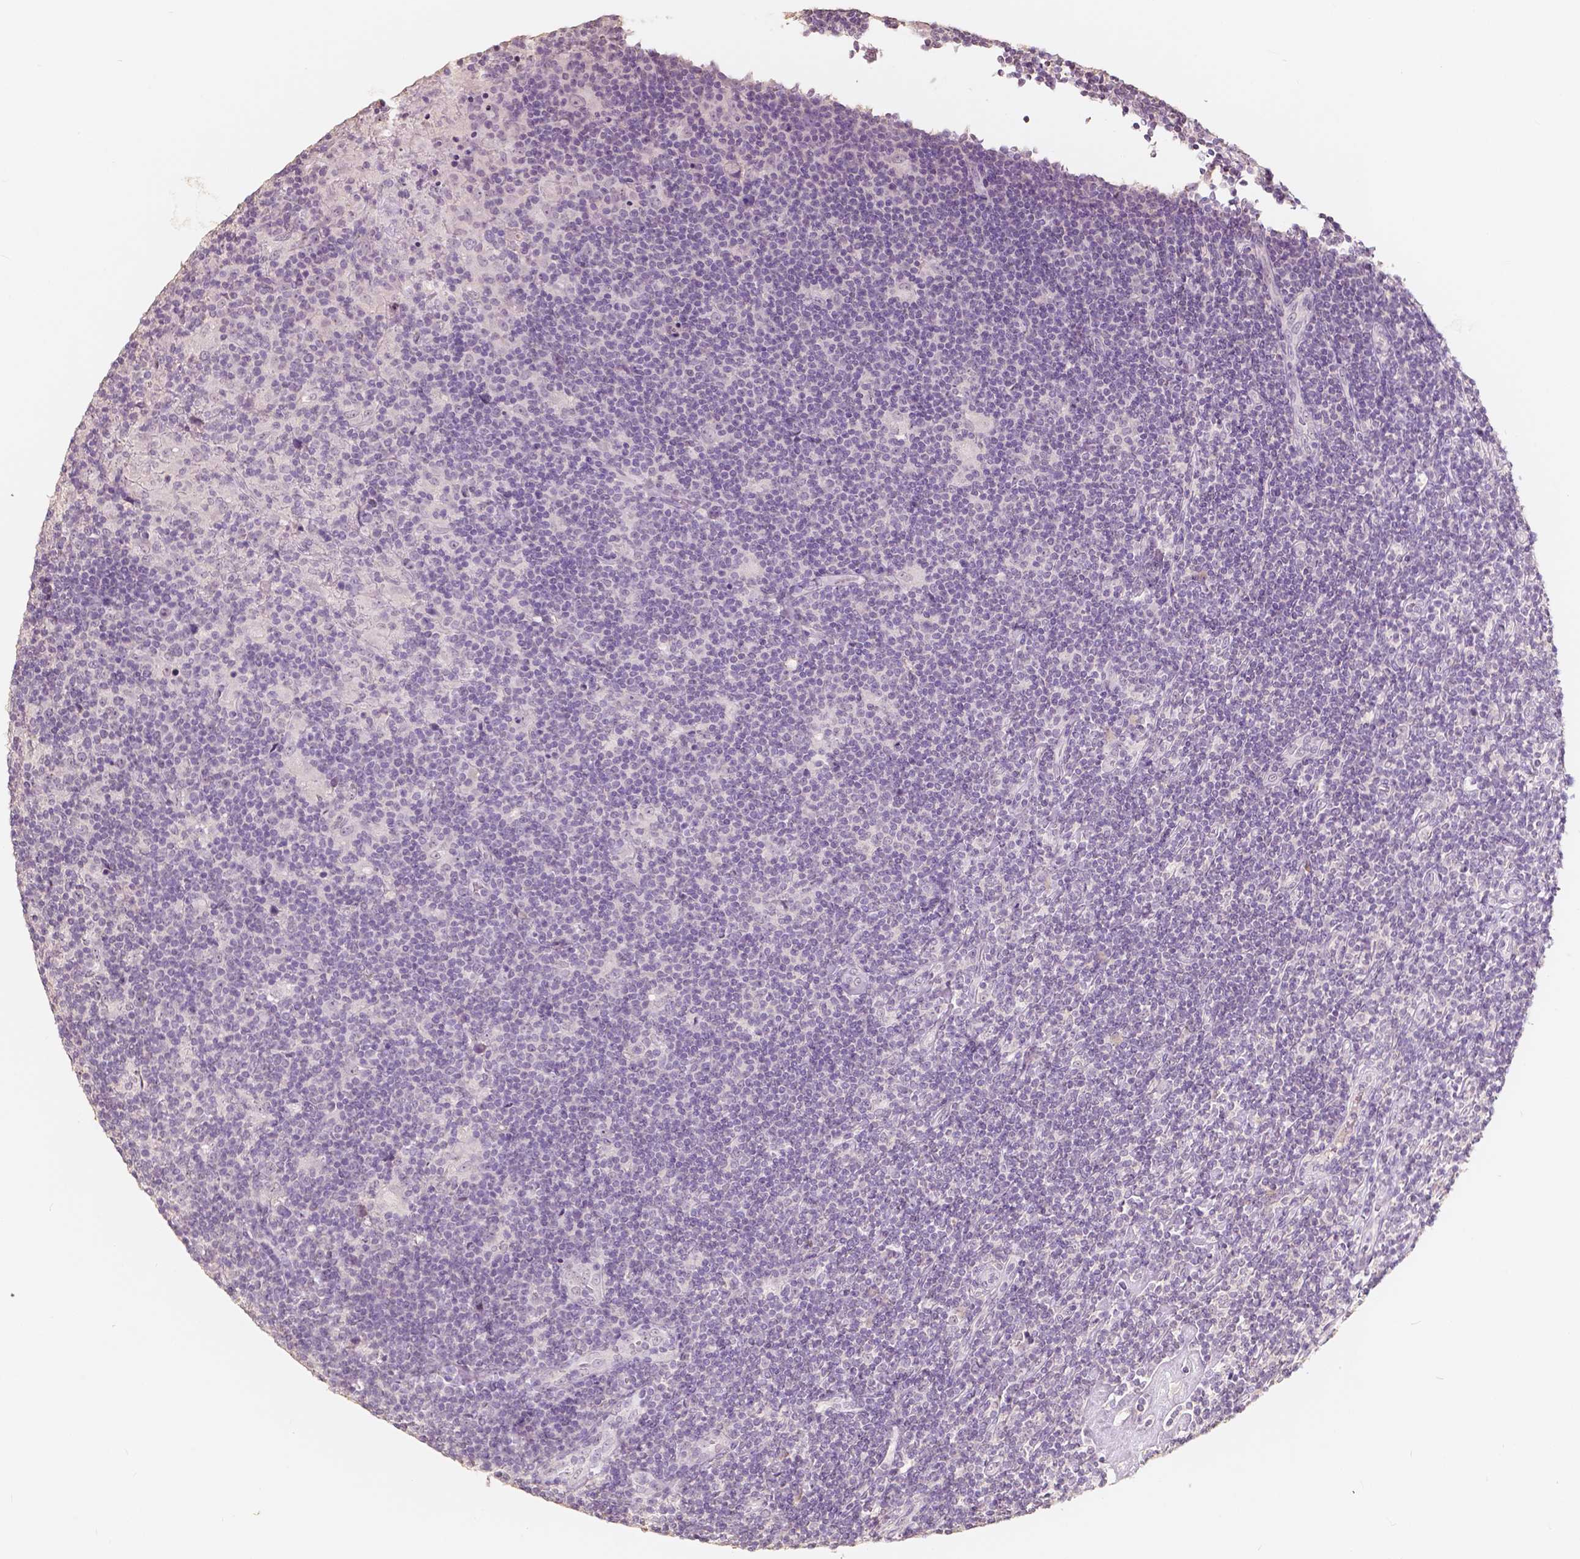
{"staining": {"intensity": "negative", "quantity": "none", "location": "none"}, "tissue": "lymphoma", "cell_type": "Tumor cells", "image_type": "cancer", "snomed": [{"axis": "morphology", "description": "Hodgkin's disease, NOS"}, {"axis": "topography", "description": "Lymph node"}], "caption": "DAB (3,3'-diaminobenzidine) immunohistochemical staining of Hodgkin's disease shows no significant positivity in tumor cells. Nuclei are stained in blue.", "gene": "SOX15", "patient": {"sex": "male", "age": 40}}